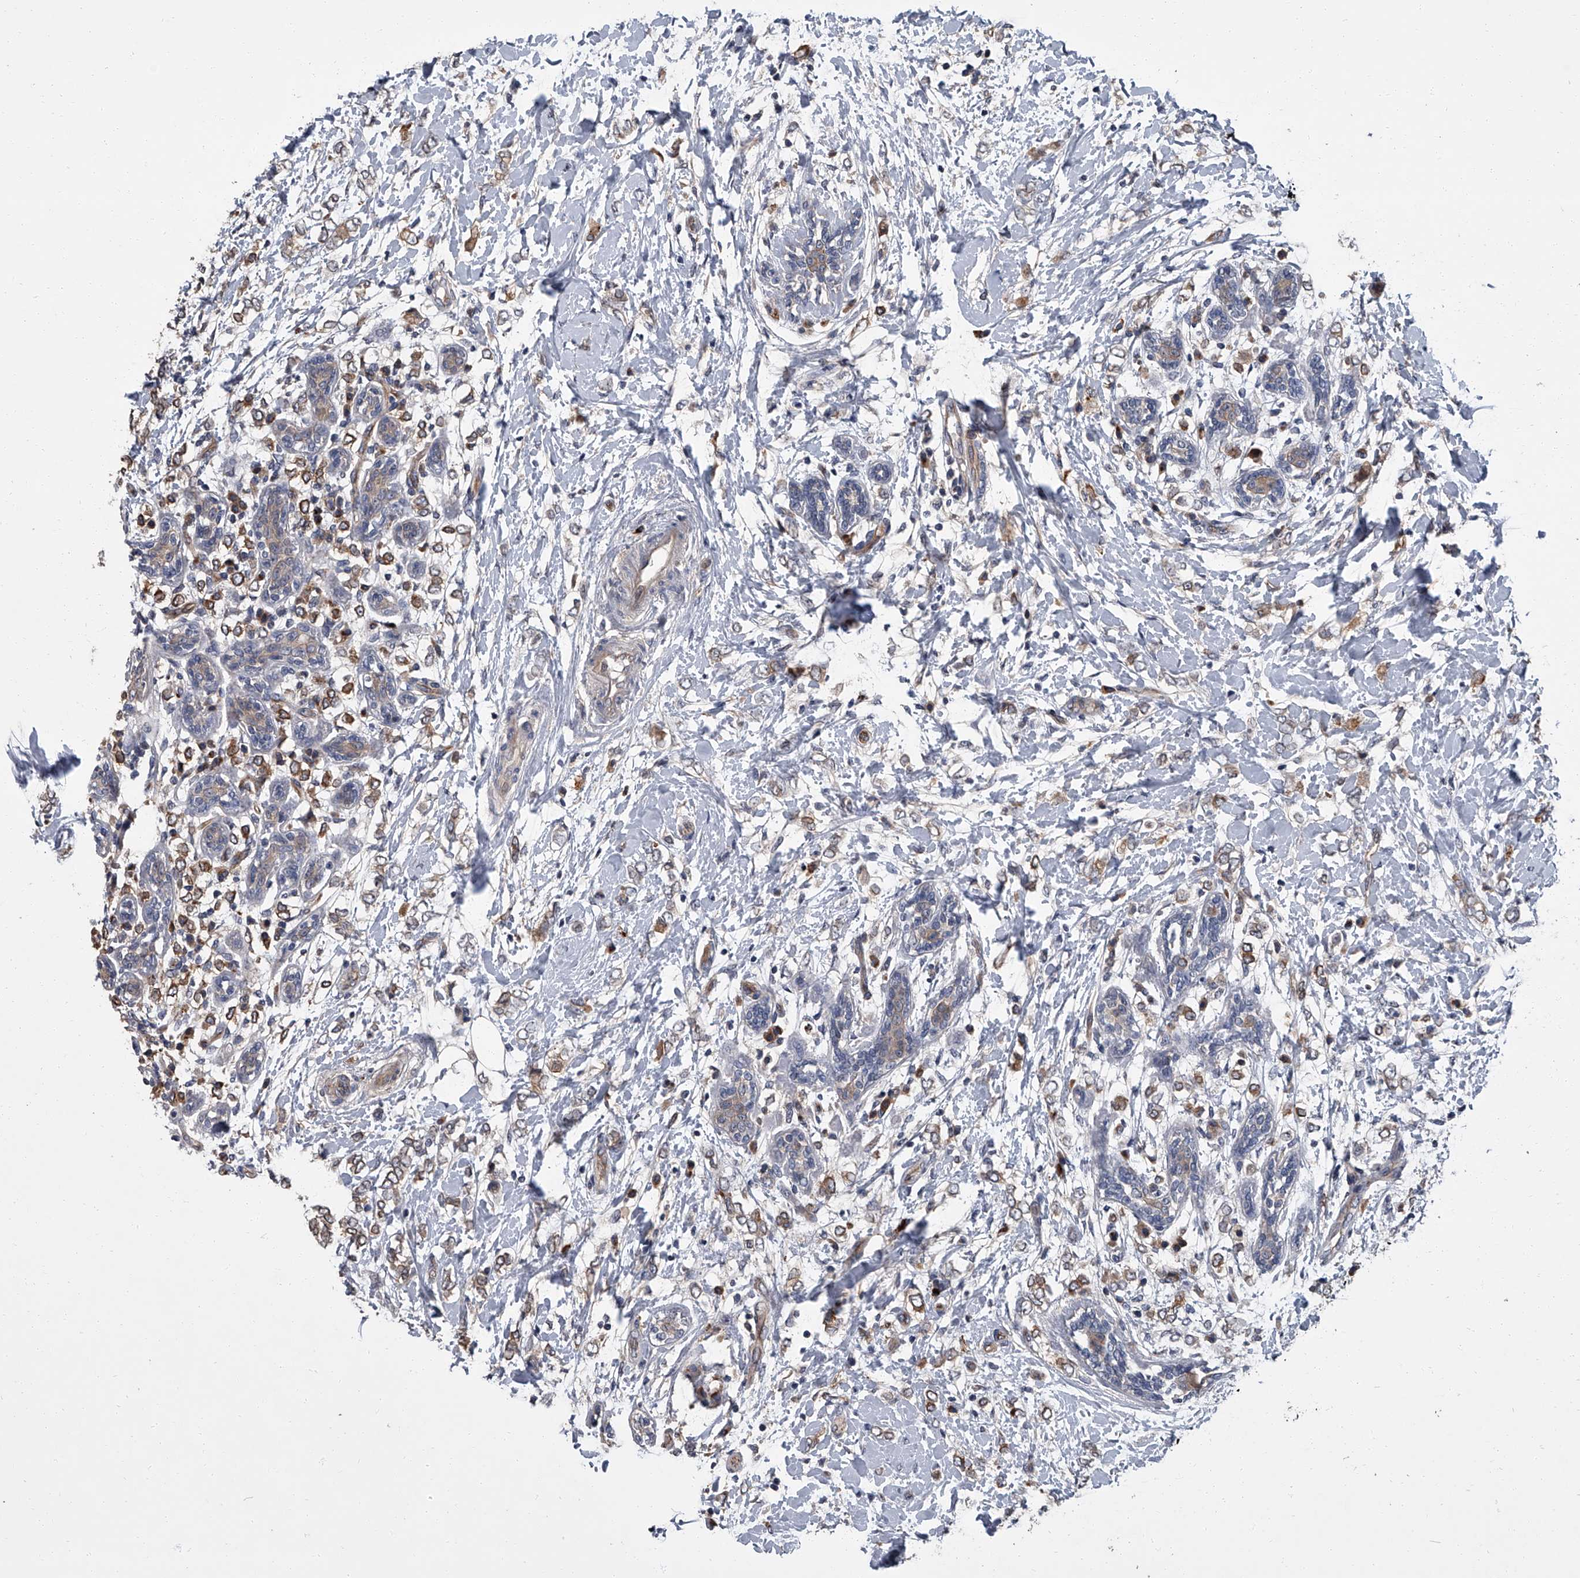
{"staining": {"intensity": "moderate", "quantity": ">75%", "location": "cytoplasmic/membranous"}, "tissue": "breast cancer", "cell_type": "Tumor cells", "image_type": "cancer", "snomed": [{"axis": "morphology", "description": "Normal tissue, NOS"}, {"axis": "morphology", "description": "Lobular carcinoma"}, {"axis": "topography", "description": "Breast"}], "caption": "An immunohistochemistry image of neoplastic tissue is shown. Protein staining in brown shows moderate cytoplasmic/membranous positivity in lobular carcinoma (breast) within tumor cells.", "gene": "SIRT4", "patient": {"sex": "female", "age": 47}}